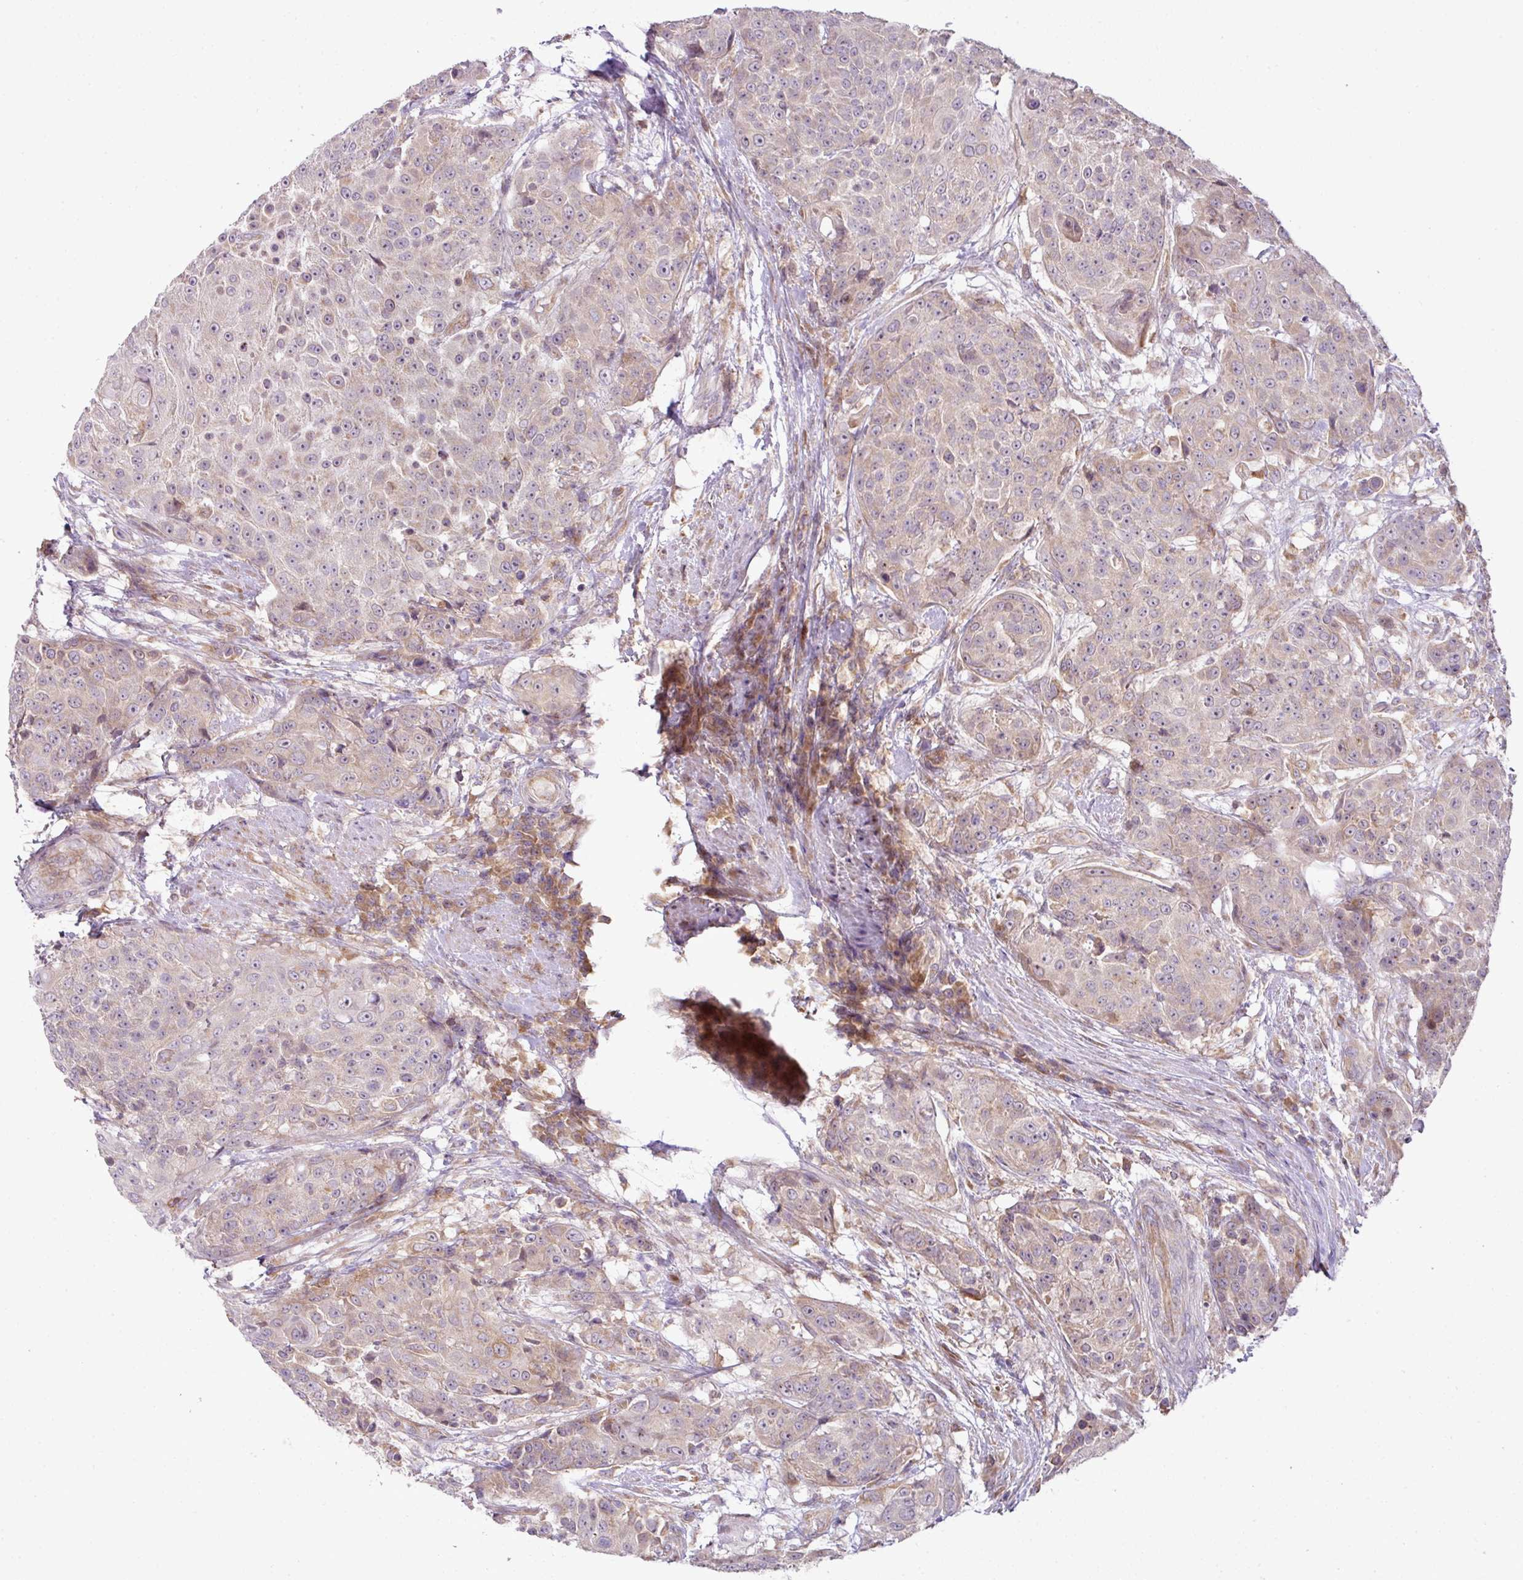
{"staining": {"intensity": "weak", "quantity": "<25%", "location": "cytoplasmic/membranous"}, "tissue": "urothelial cancer", "cell_type": "Tumor cells", "image_type": "cancer", "snomed": [{"axis": "morphology", "description": "Urothelial carcinoma, High grade"}, {"axis": "topography", "description": "Urinary bladder"}], "caption": "DAB (3,3'-diaminobenzidine) immunohistochemical staining of human urothelial cancer demonstrates no significant expression in tumor cells.", "gene": "COX18", "patient": {"sex": "female", "age": 63}}